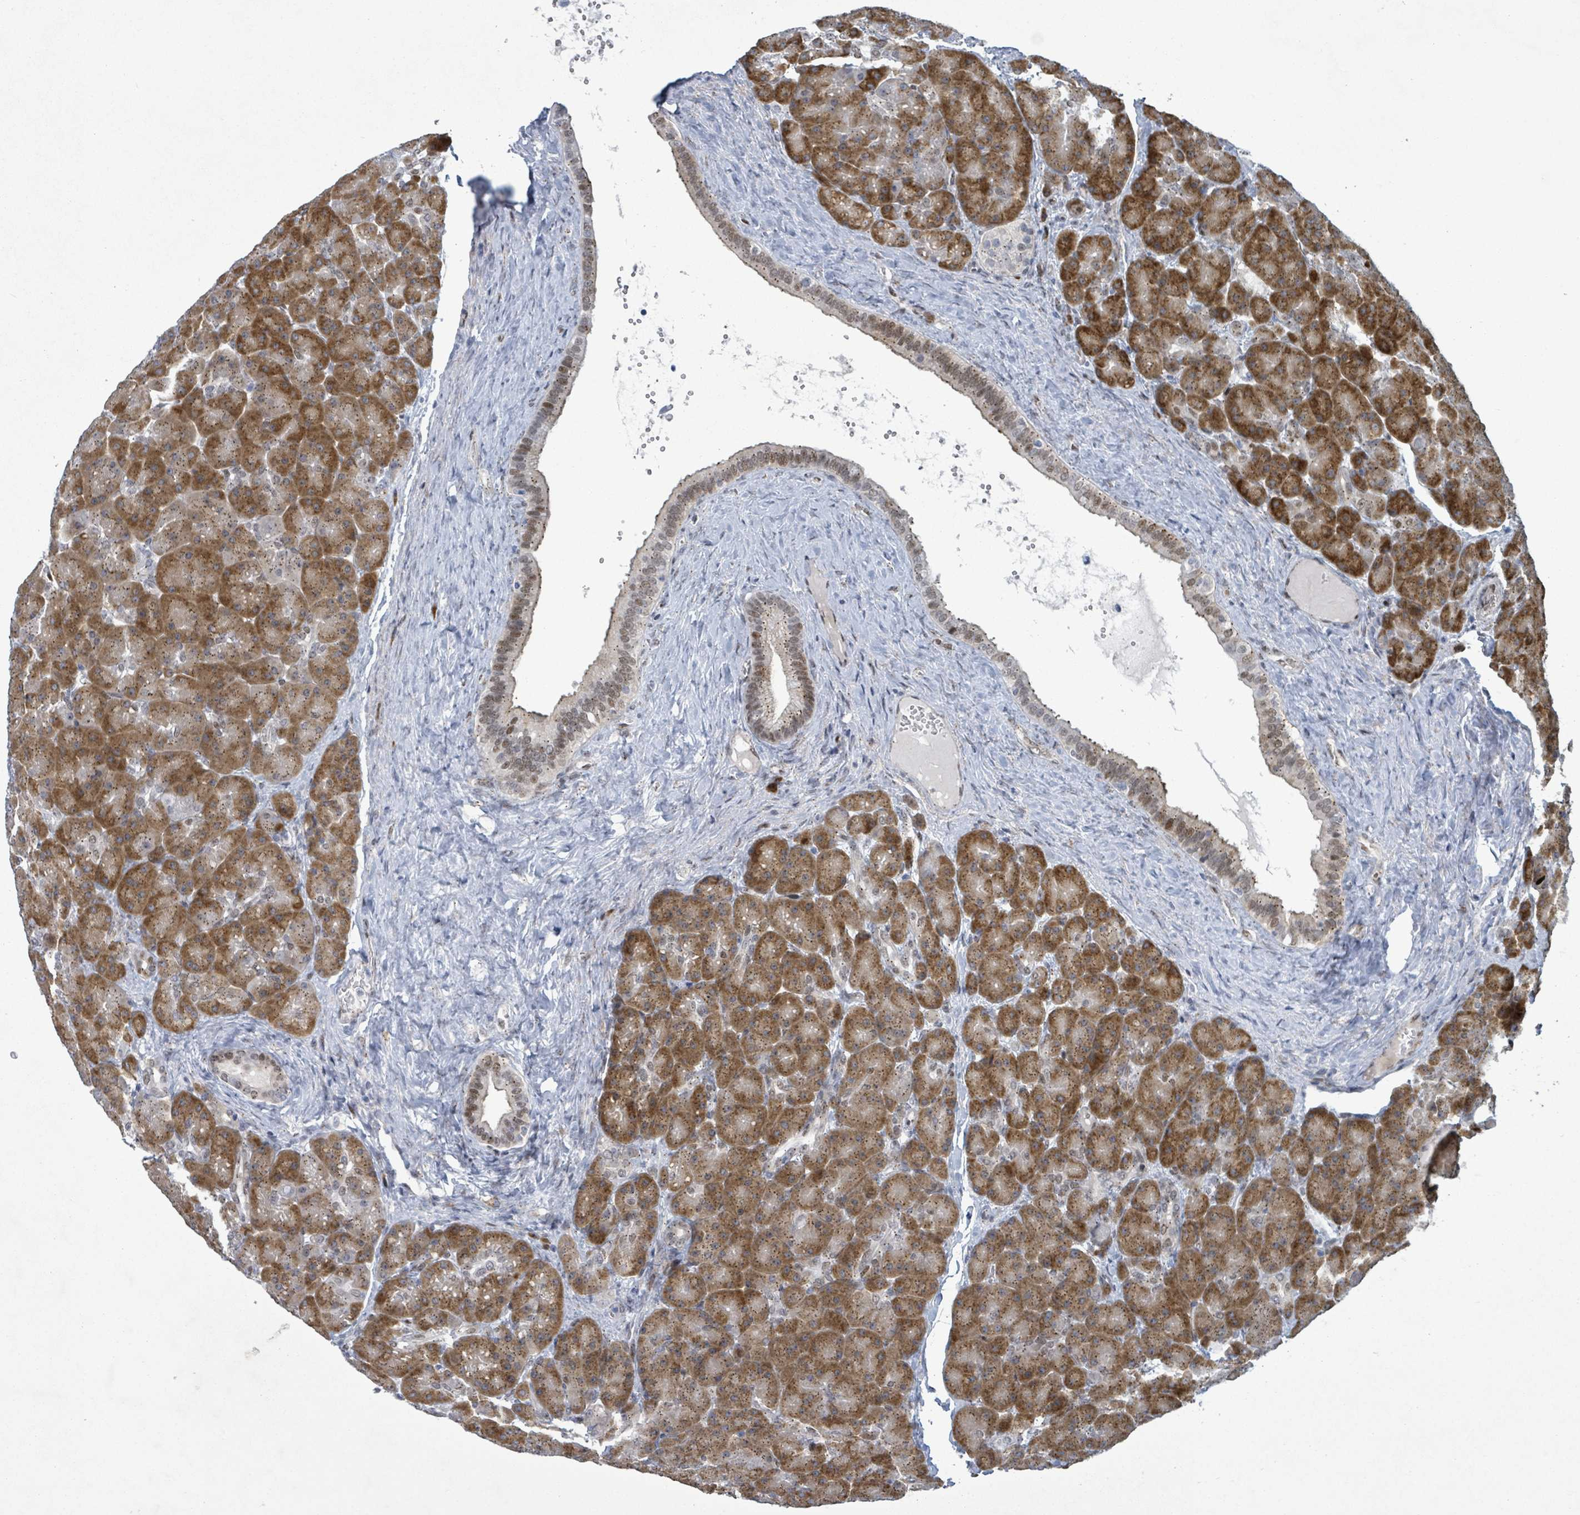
{"staining": {"intensity": "strong", "quantity": ">75%", "location": "cytoplasmic/membranous,nuclear"}, "tissue": "pancreas", "cell_type": "Exocrine glandular cells", "image_type": "normal", "snomed": [{"axis": "morphology", "description": "Normal tissue, NOS"}, {"axis": "topography", "description": "Pancreas"}], "caption": "Protein staining of normal pancreas displays strong cytoplasmic/membranous,nuclear staining in approximately >75% of exocrine glandular cells.", "gene": "TUSC1", "patient": {"sex": "male", "age": 66}}